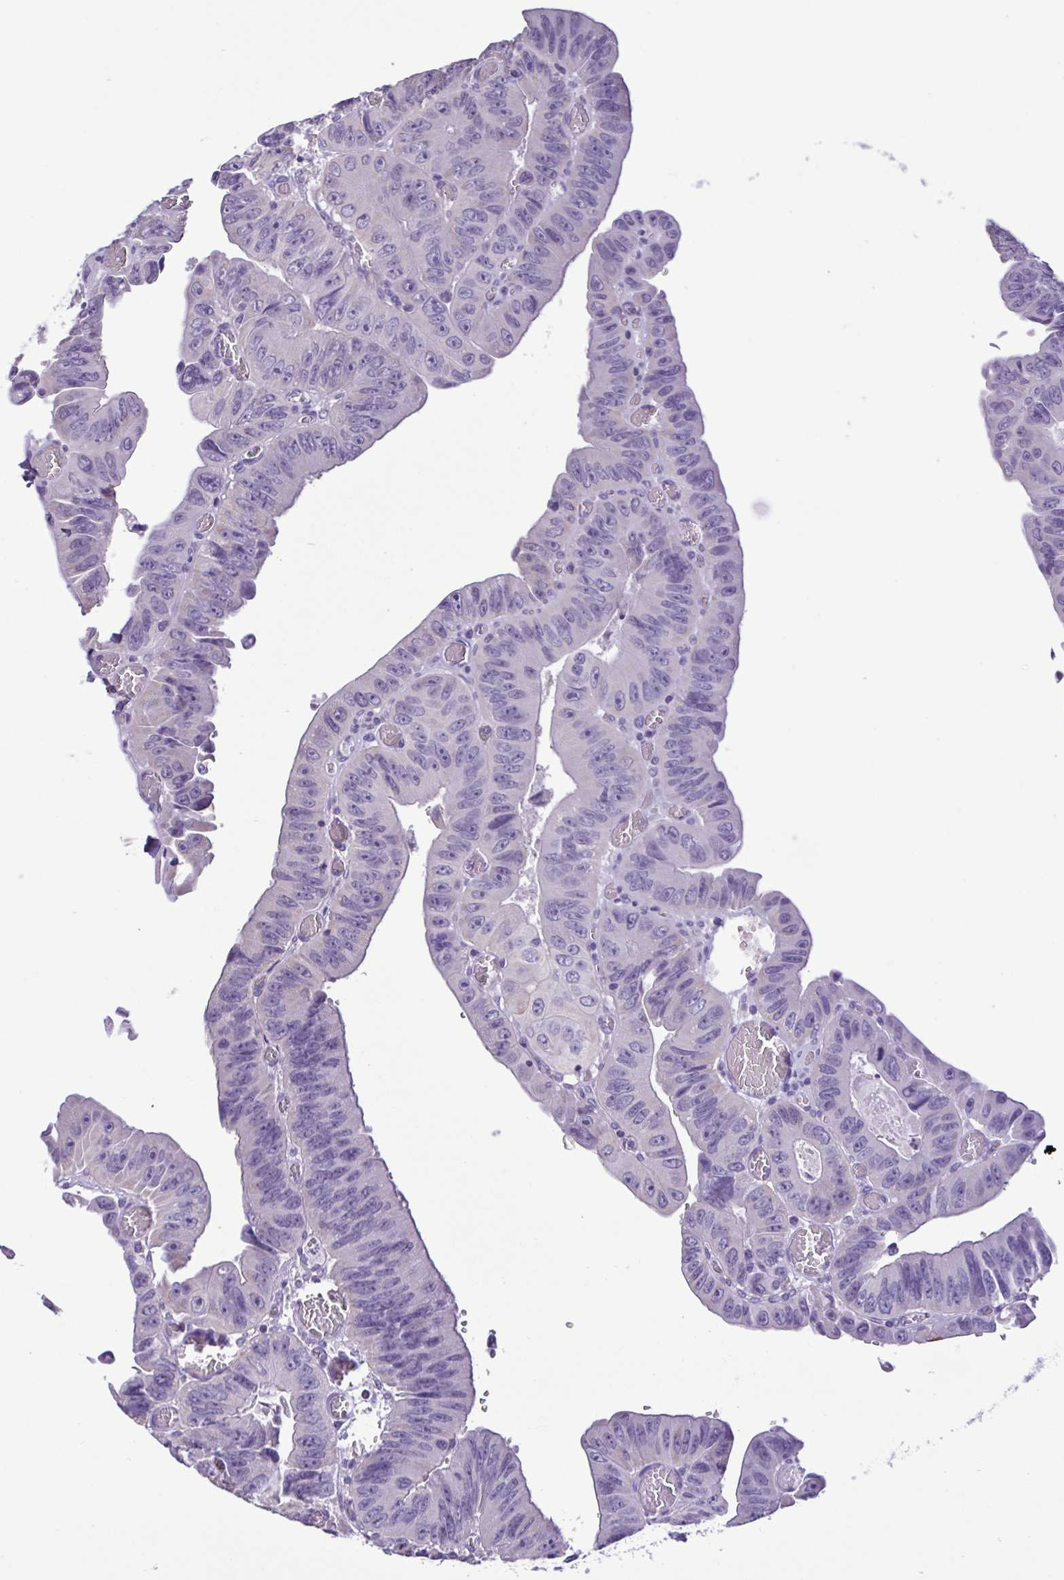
{"staining": {"intensity": "negative", "quantity": "none", "location": "none"}, "tissue": "colorectal cancer", "cell_type": "Tumor cells", "image_type": "cancer", "snomed": [{"axis": "morphology", "description": "Adenocarcinoma, NOS"}, {"axis": "topography", "description": "Colon"}], "caption": "DAB immunohistochemical staining of colorectal cancer (adenocarcinoma) reveals no significant expression in tumor cells.", "gene": "PLA2G4E", "patient": {"sex": "female", "age": 84}}